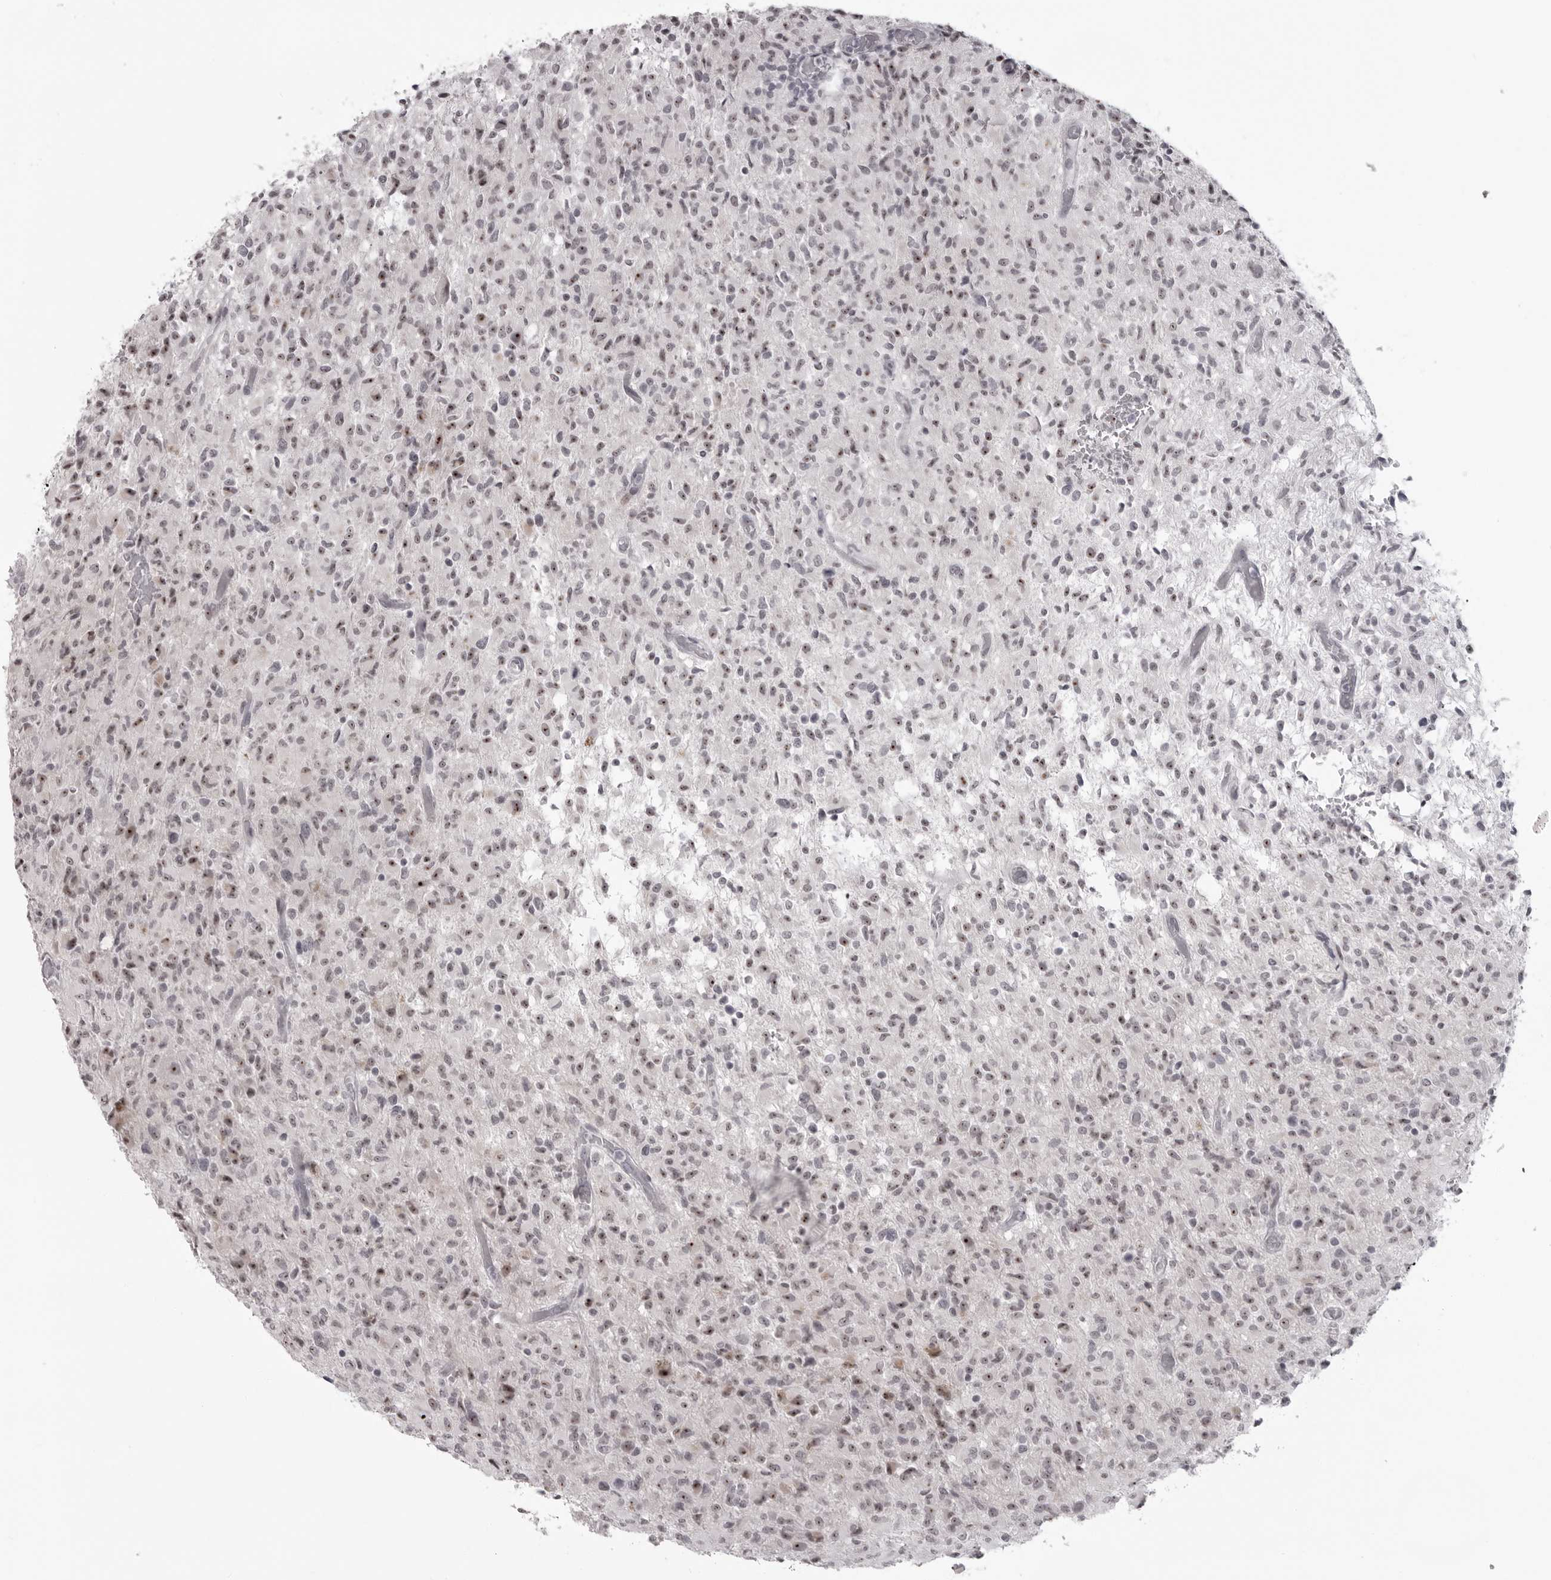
{"staining": {"intensity": "moderate", "quantity": "<25%", "location": "nuclear"}, "tissue": "glioma", "cell_type": "Tumor cells", "image_type": "cancer", "snomed": [{"axis": "morphology", "description": "Glioma, malignant, High grade"}, {"axis": "topography", "description": "Brain"}], "caption": "High-magnification brightfield microscopy of high-grade glioma (malignant) stained with DAB (brown) and counterstained with hematoxylin (blue). tumor cells exhibit moderate nuclear positivity is present in about<25% of cells.", "gene": "HELZ", "patient": {"sex": "female", "age": 57}}